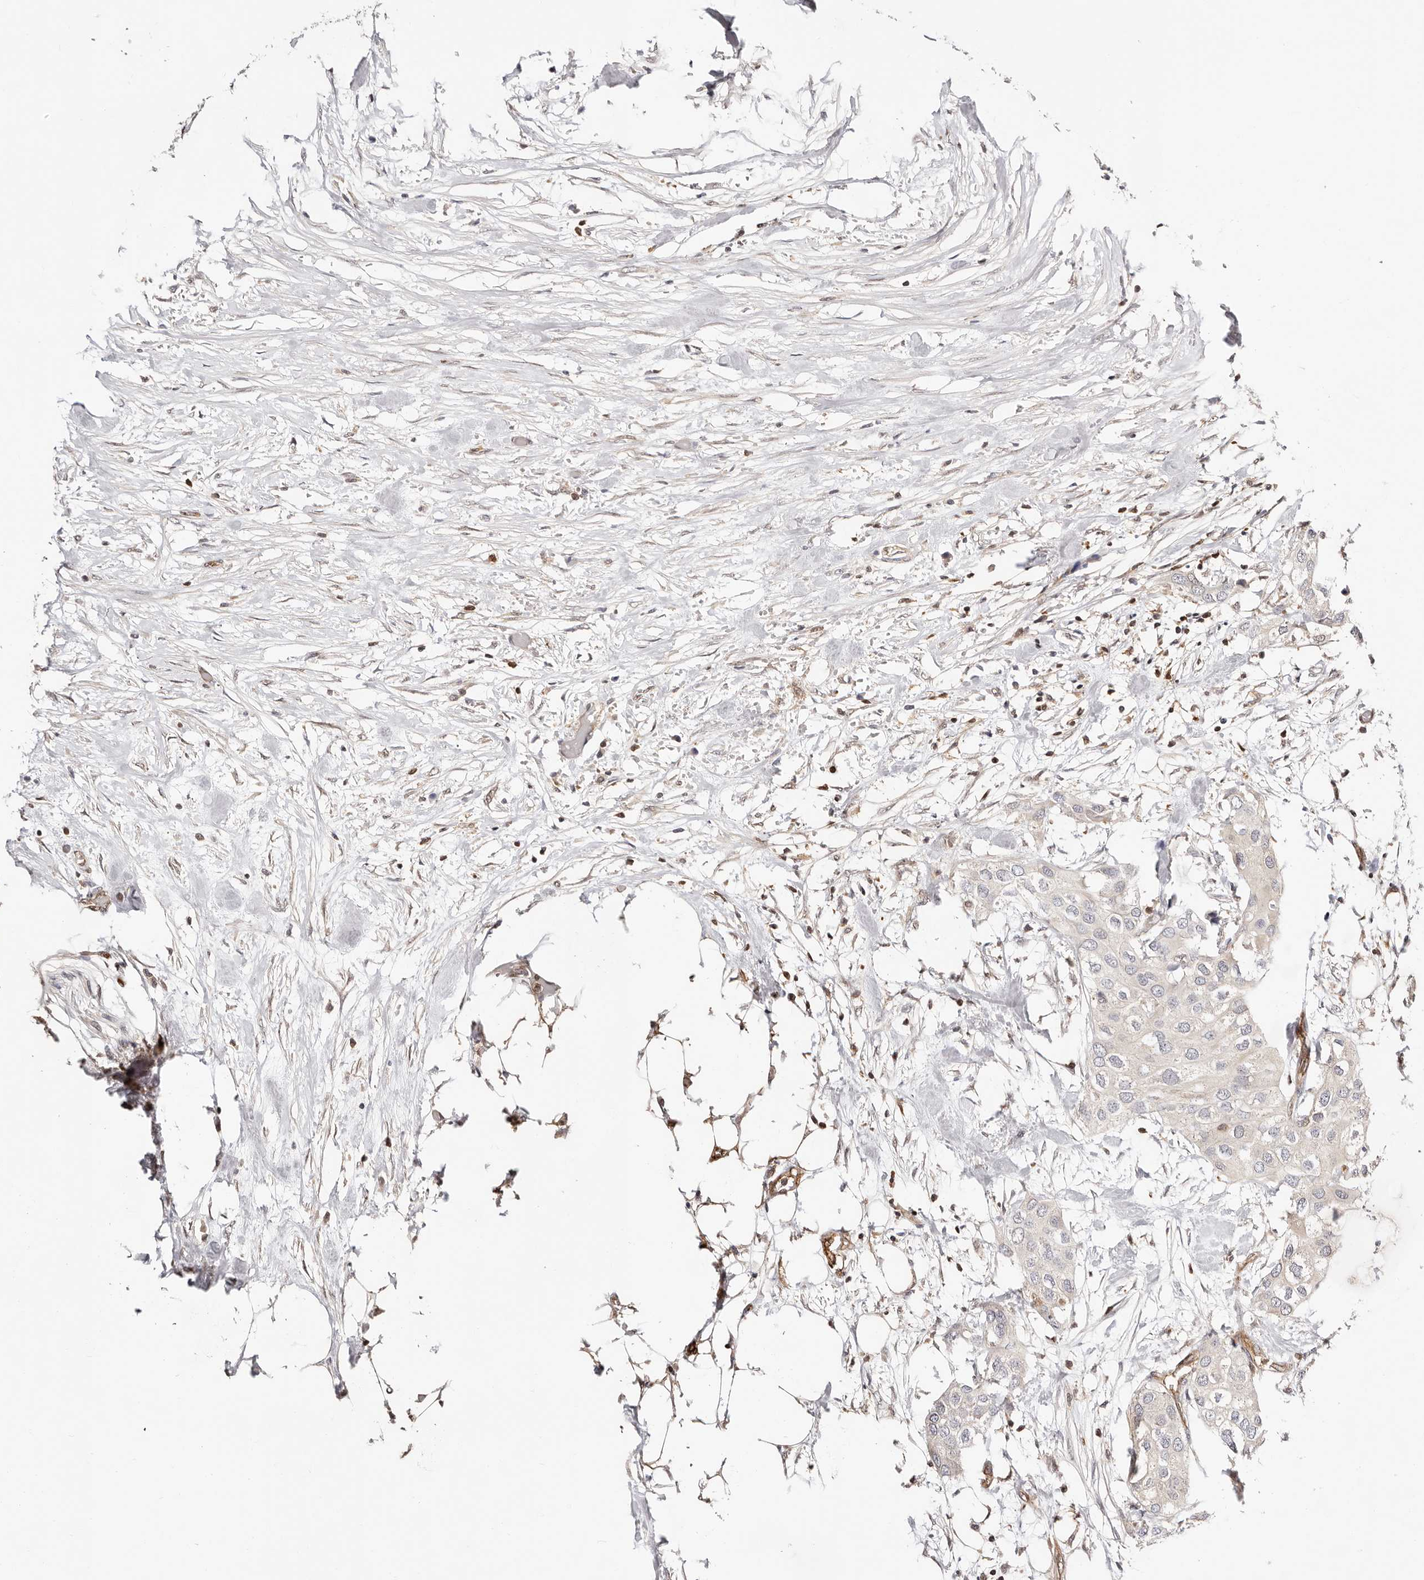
{"staining": {"intensity": "negative", "quantity": "none", "location": "none"}, "tissue": "urothelial cancer", "cell_type": "Tumor cells", "image_type": "cancer", "snomed": [{"axis": "morphology", "description": "Urothelial carcinoma, High grade"}, {"axis": "topography", "description": "Urinary bladder"}], "caption": "Urothelial cancer was stained to show a protein in brown. There is no significant expression in tumor cells.", "gene": "STAT5A", "patient": {"sex": "male", "age": 64}}